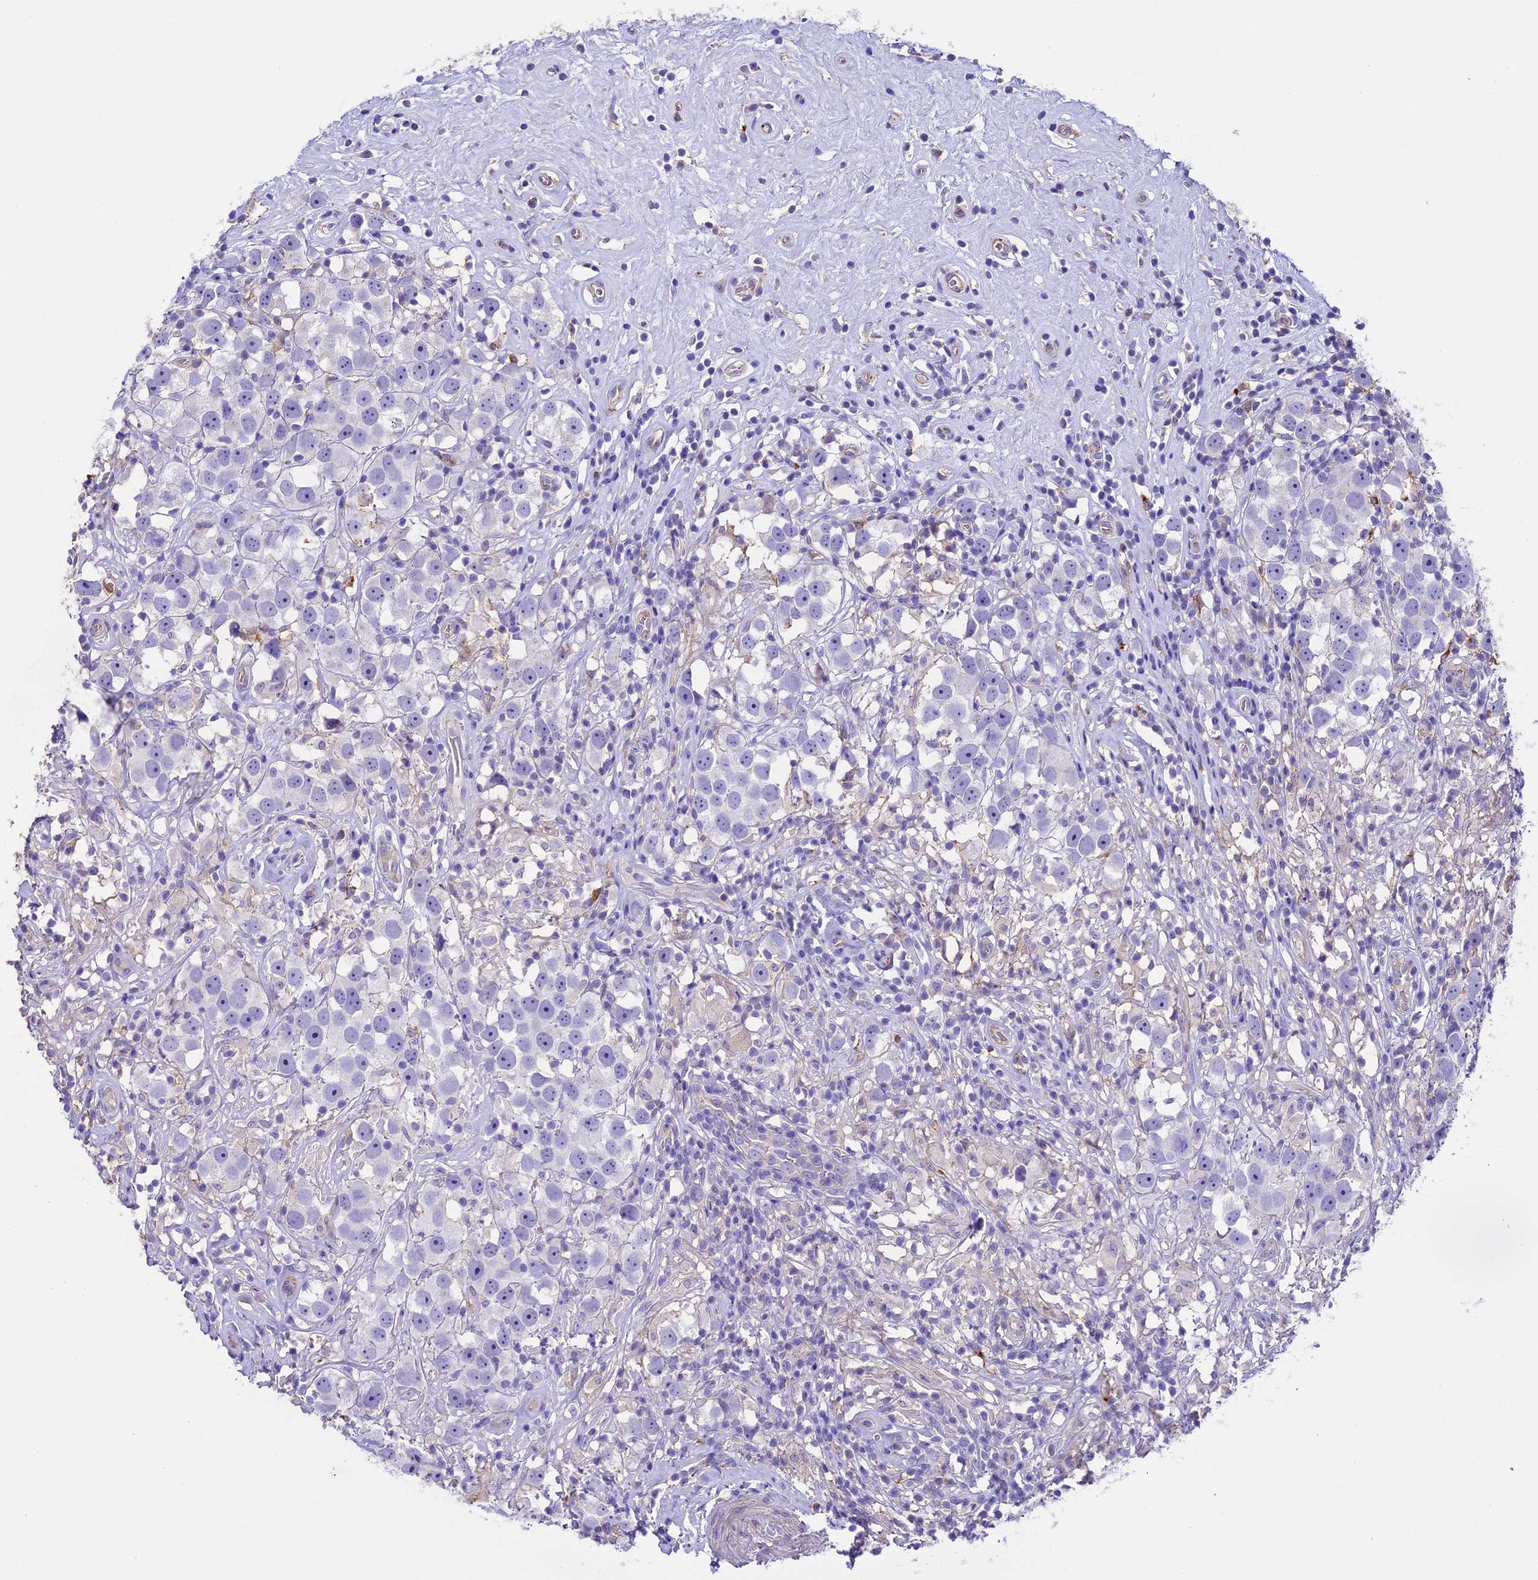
{"staining": {"intensity": "negative", "quantity": "none", "location": "none"}, "tissue": "testis cancer", "cell_type": "Tumor cells", "image_type": "cancer", "snomed": [{"axis": "morphology", "description": "Seminoma, NOS"}, {"axis": "topography", "description": "Testis"}], "caption": "Histopathology image shows no protein expression in tumor cells of seminoma (testis) tissue.", "gene": "NOD2", "patient": {"sex": "male", "age": 49}}